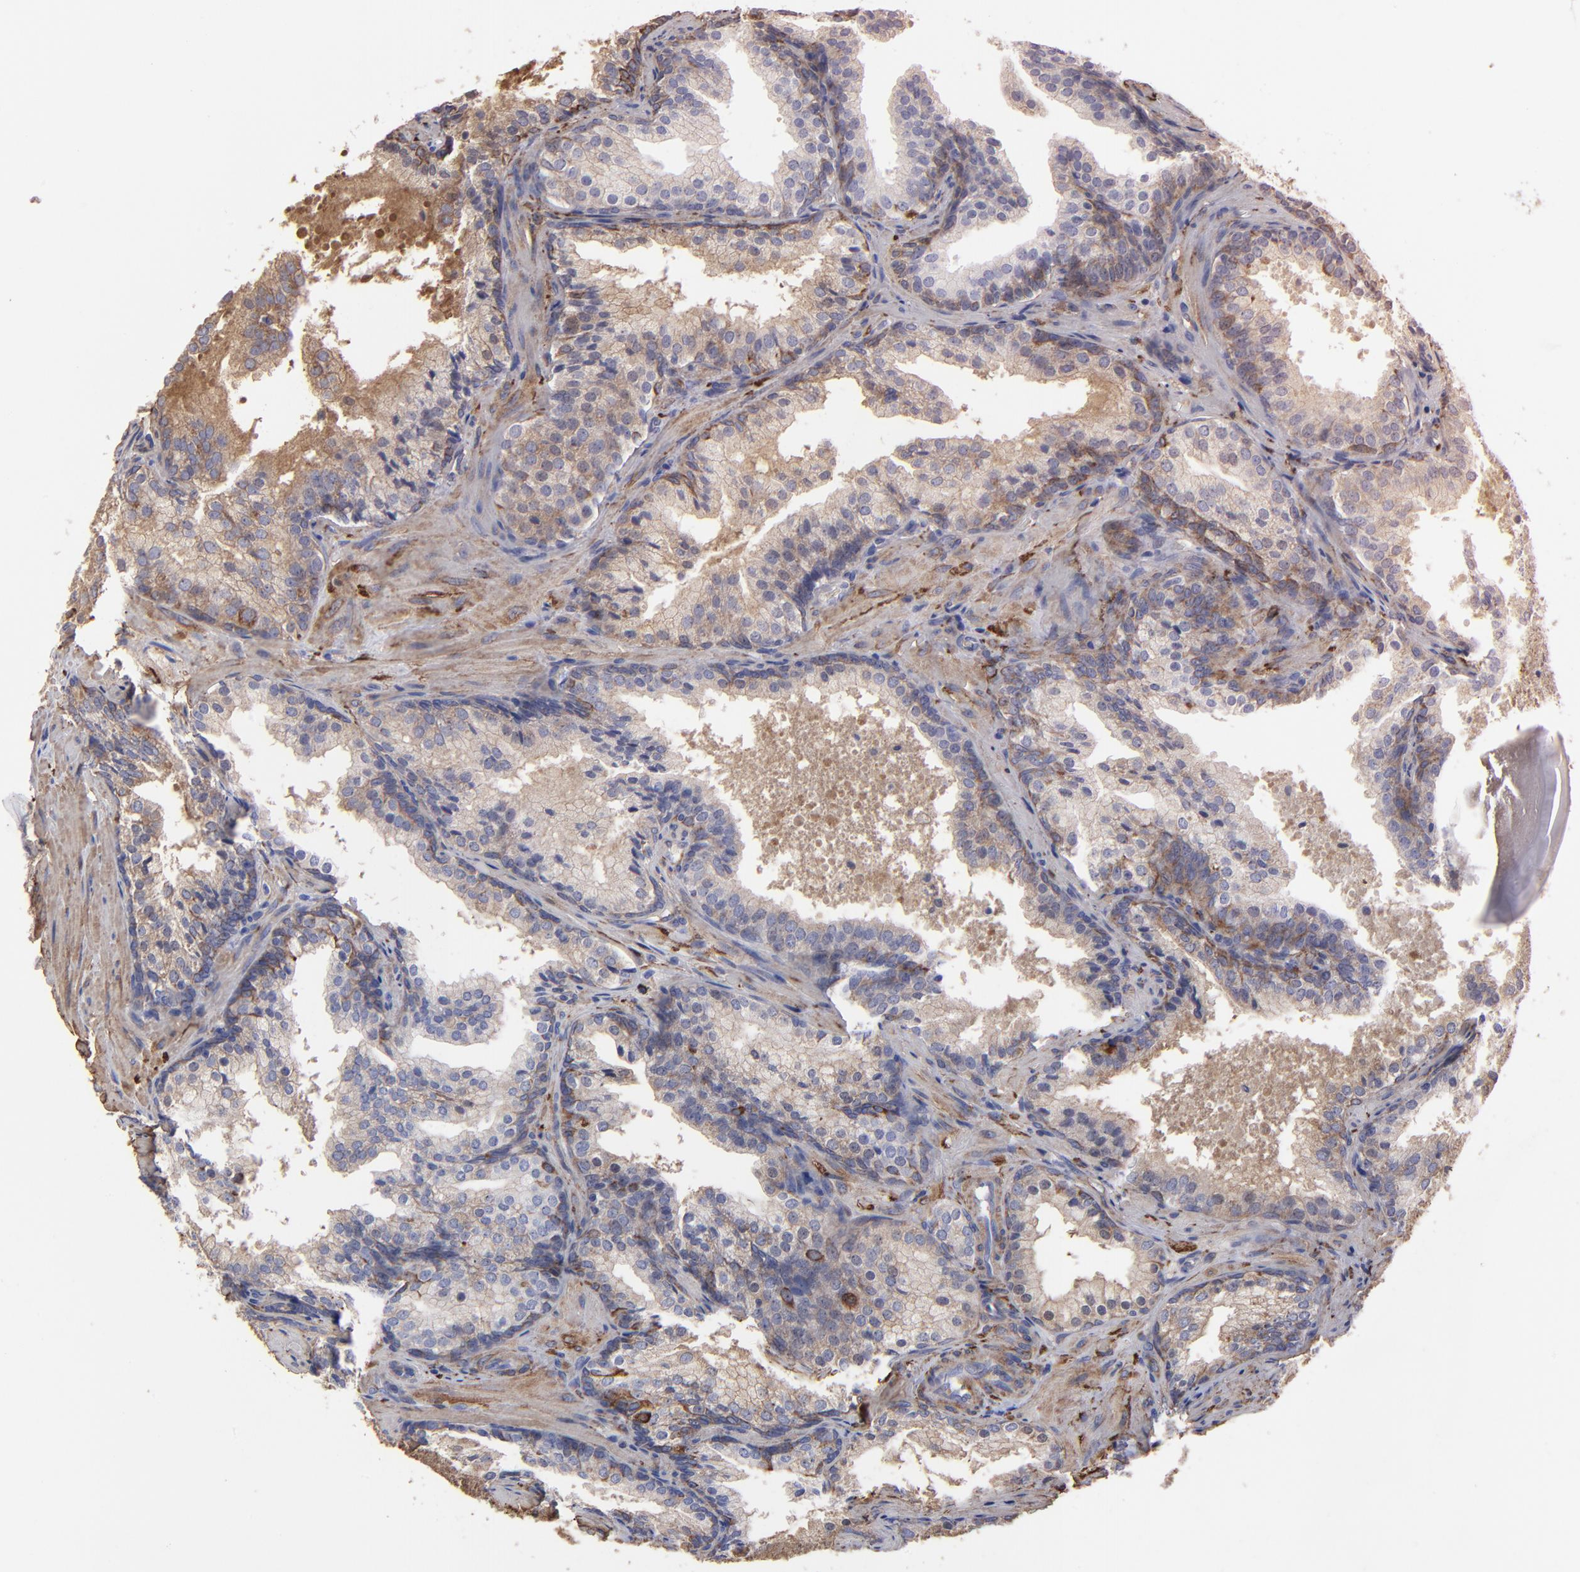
{"staining": {"intensity": "weak", "quantity": "25%-75%", "location": "cytoplasmic/membranous"}, "tissue": "prostate cancer", "cell_type": "Tumor cells", "image_type": "cancer", "snomed": [{"axis": "morphology", "description": "Adenocarcinoma, Low grade"}, {"axis": "topography", "description": "Prostate"}], "caption": "Human prostate low-grade adenocarcinoma stained with a protein marker reveals weak staining in tumor cells.", "gene": "CILP", "patient": {"sex": "male", "age": 69}}